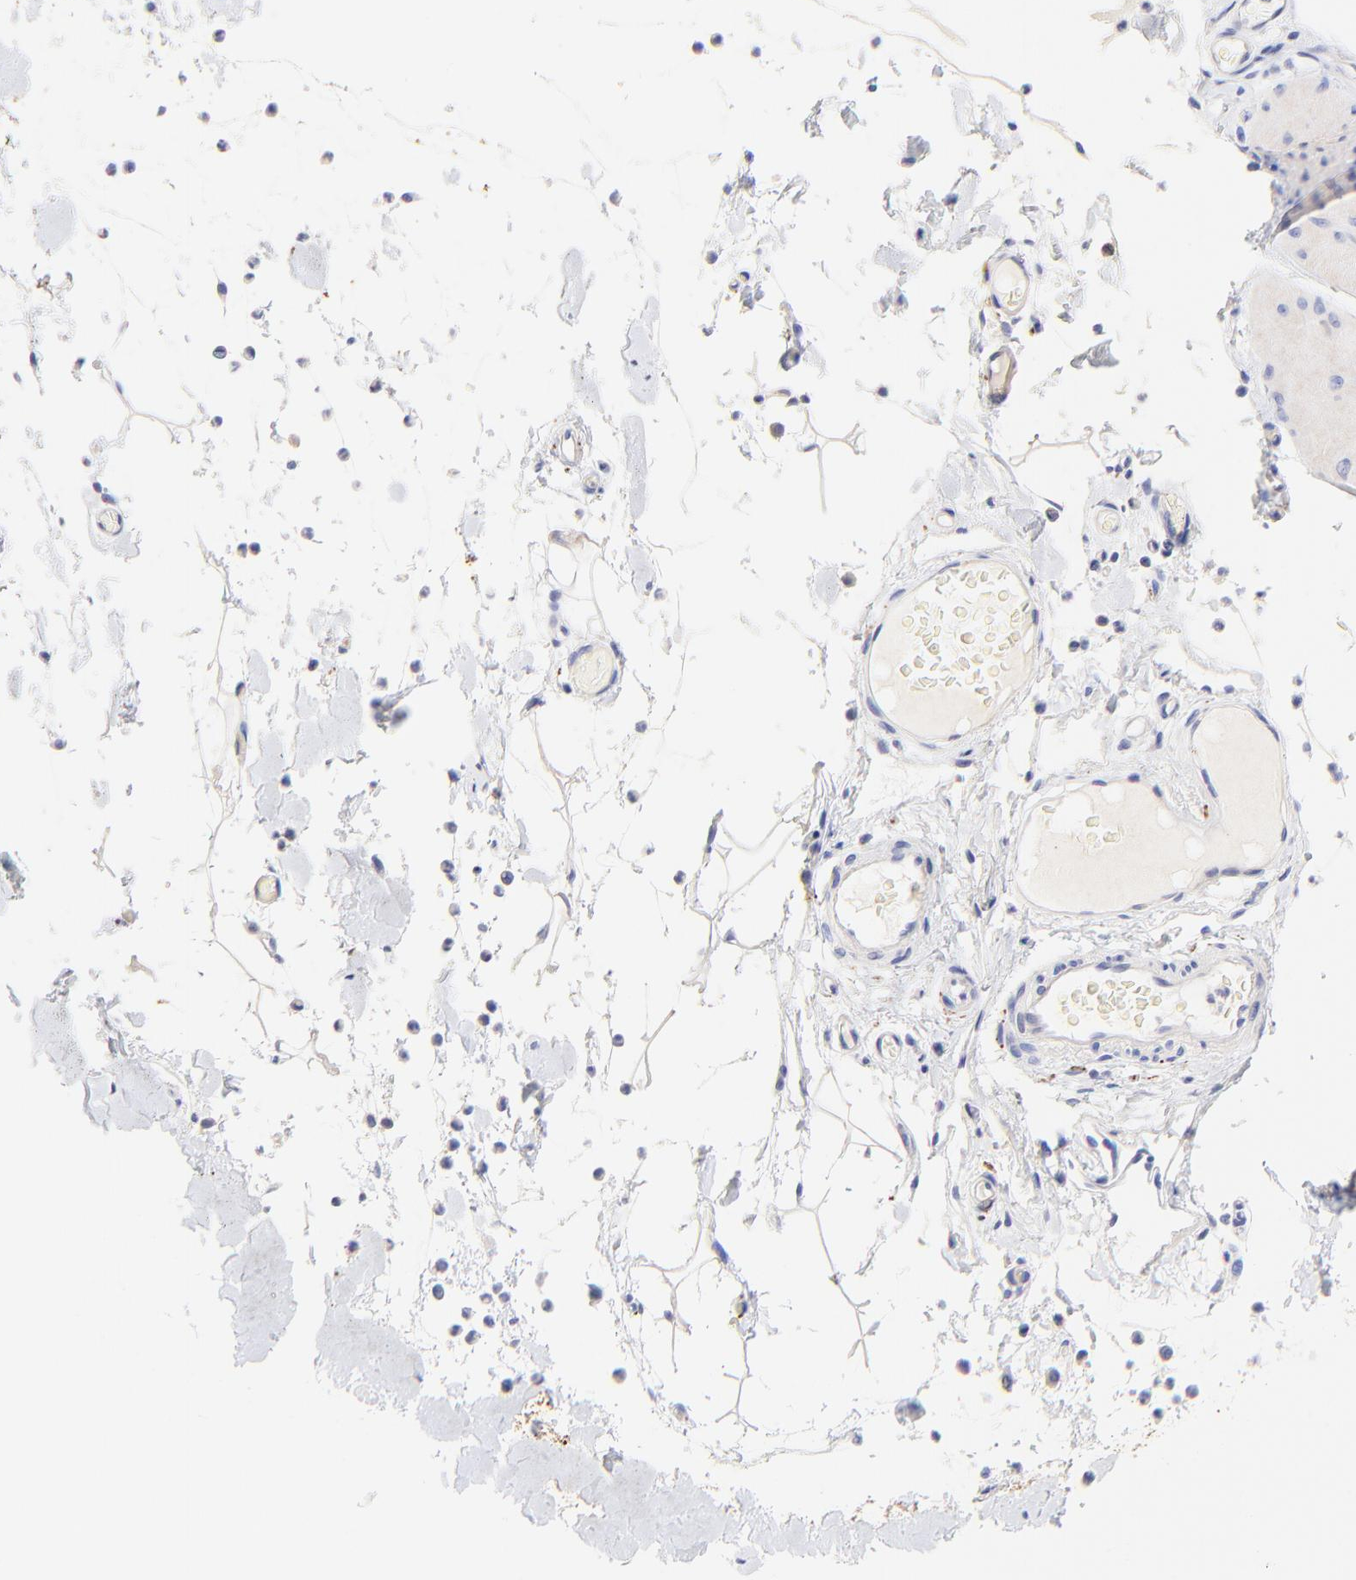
{"staining": {"intensity": "negative", "quantity": "none", "location": "none"}, "tissue": "smooth muscle", "cell_type": "Smooth muscle cells", "image_type": "normal", "snomed": [{"axis": "morphology", "description": "Normal tissue, NOS"}, {"axis": "topography", "description": "Smooth muscle"}, {"axis": "topography", "description": "Colon"}], "caption": "Immunohistochemical staining of unremarkable smooth muscle reveals no significant positivity in smooth muscle cells. (IHC, brightfield microscopy, high magnification).", "gene": "RAB3A", "patient": {"sex": "male", "age": 67}}